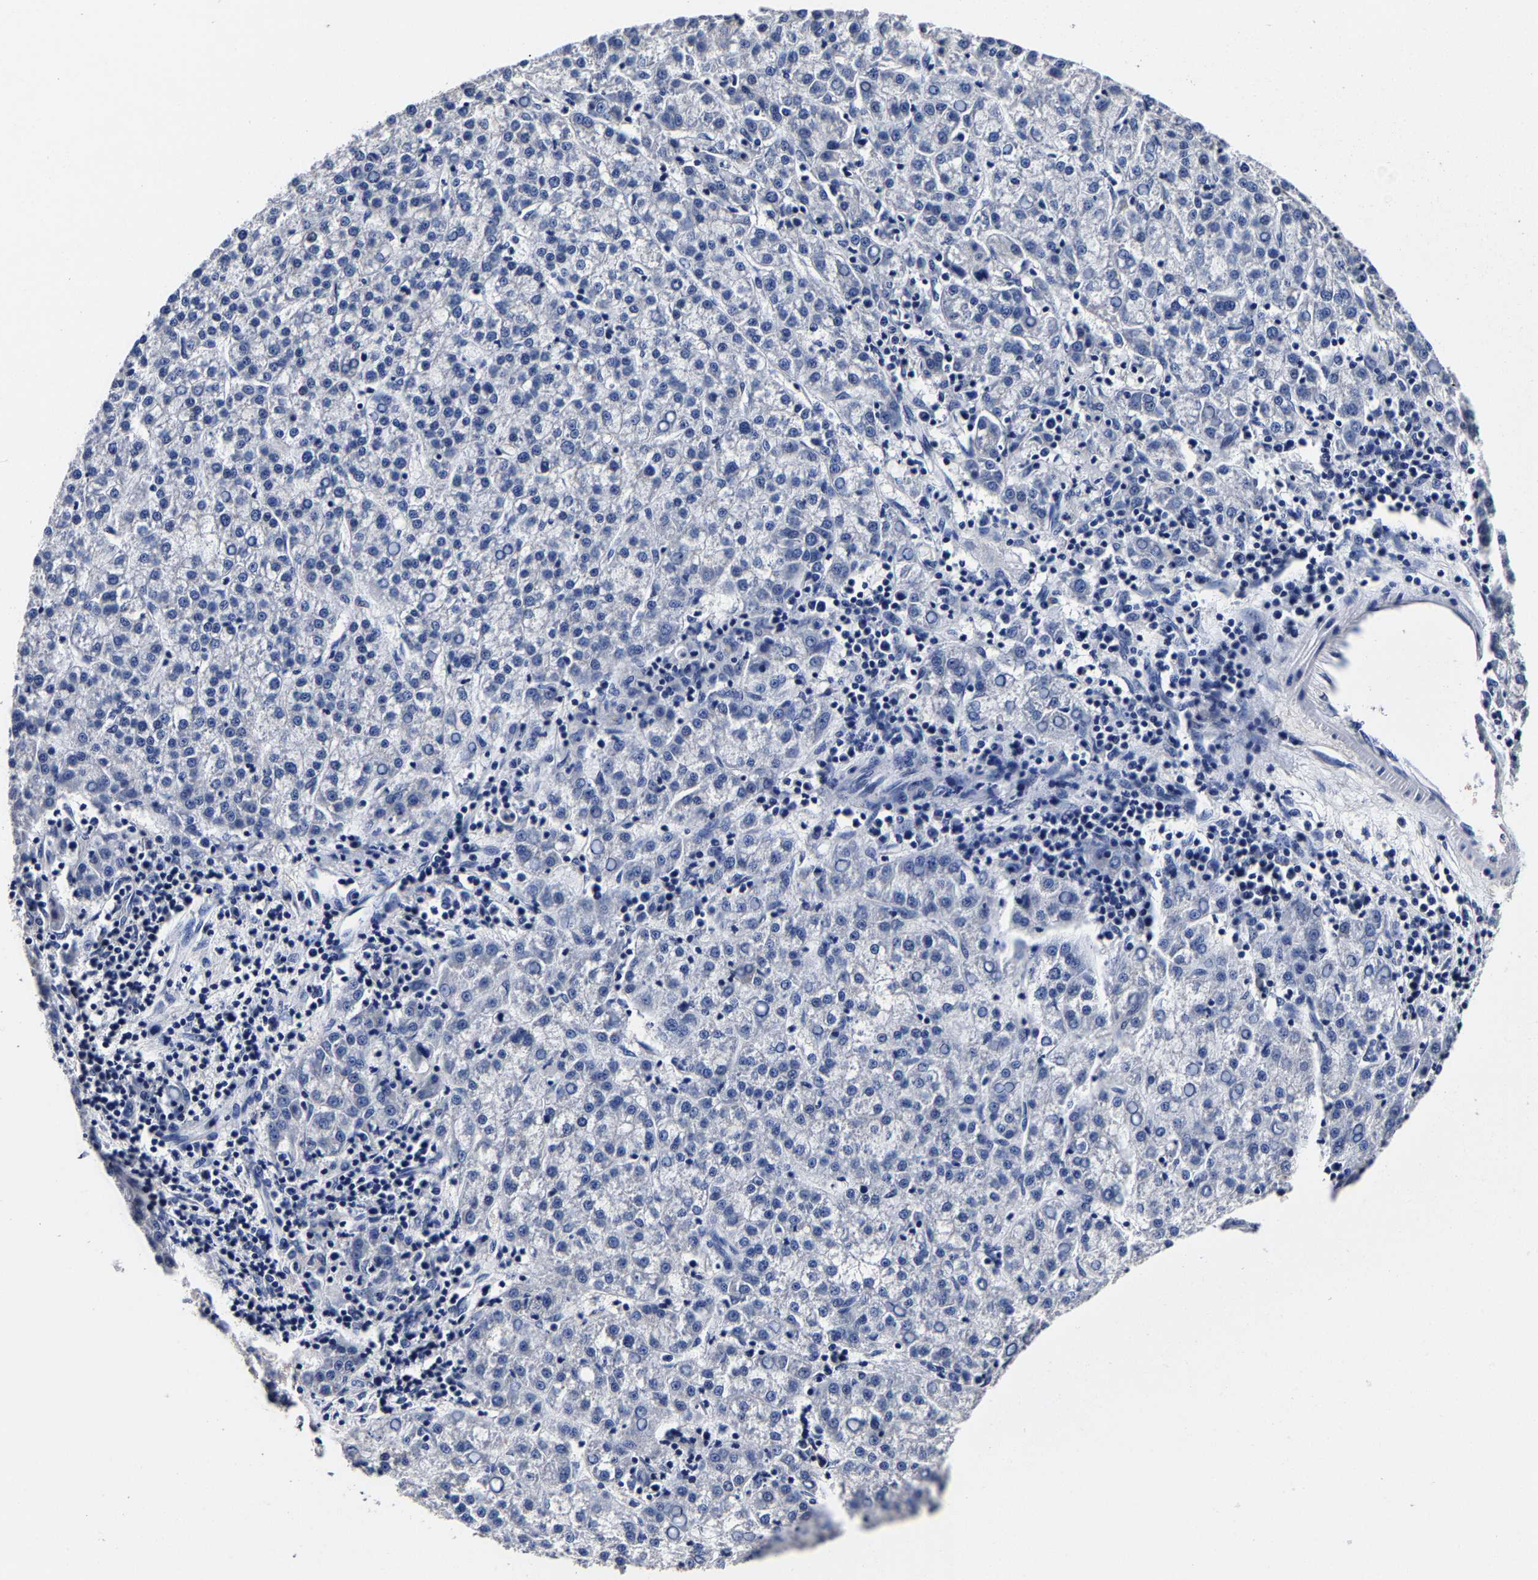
{"staining": {"intensity": "negative", "quantity": "none", "location": "none"}, "tissue": "liver cancer", "cell_type": "Tumor cells", "image_type": "cancer", "snomed": [{"axis": "morphology", "description": "Carcinoma, Hepatocellular, NOS"}, {"axis": "topography", "description": "Liver"}], "caption": "The micrograph displays no staining of tumor cells in liver hepatocellular carcinoma.", "gene": "AKAP4", "patient": {"sex": "female", "age": 58}}